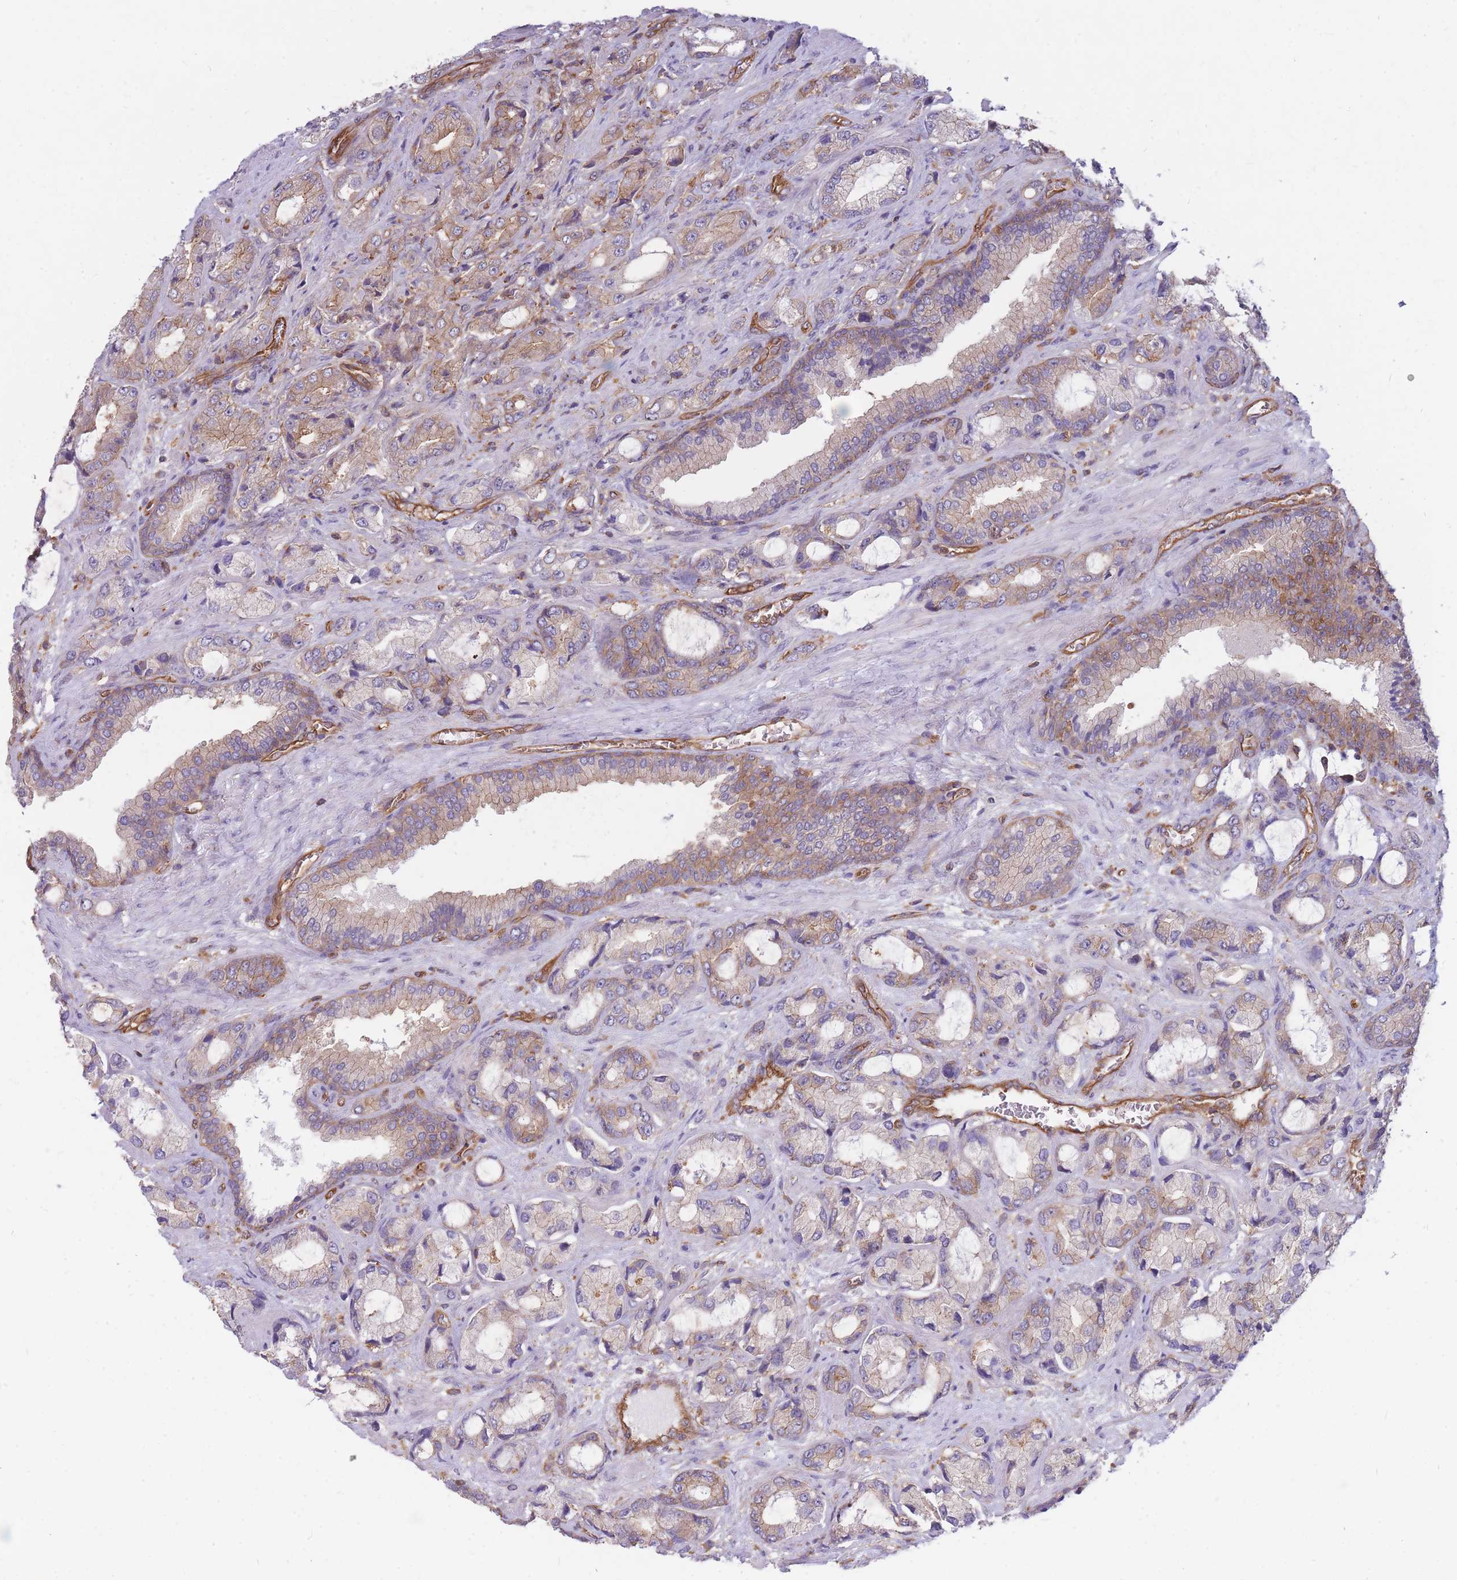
{"staining": {"intensity": "weak", "quantity": "25%-75%", "location": "cytoplasmic/membranous"}, "tissue": "prostate cancer", "cell_type": "Tumor cells", "image_type": "cancer", "snomed": [{"axis": "morphology", "description": "Adenocarcinoma, High grade"}, {"axis": "topography", "description": "Prostate"}], "caption": "Weak cytoplasmic/membranous staining for a protein is present in approximately 25%-75% of tumor cells of prostate high-grade adenocarcinoma using immunohistochemistry (IHC).", "gene": "GGA1", "patient": {"sex": "male", "age": 68}}